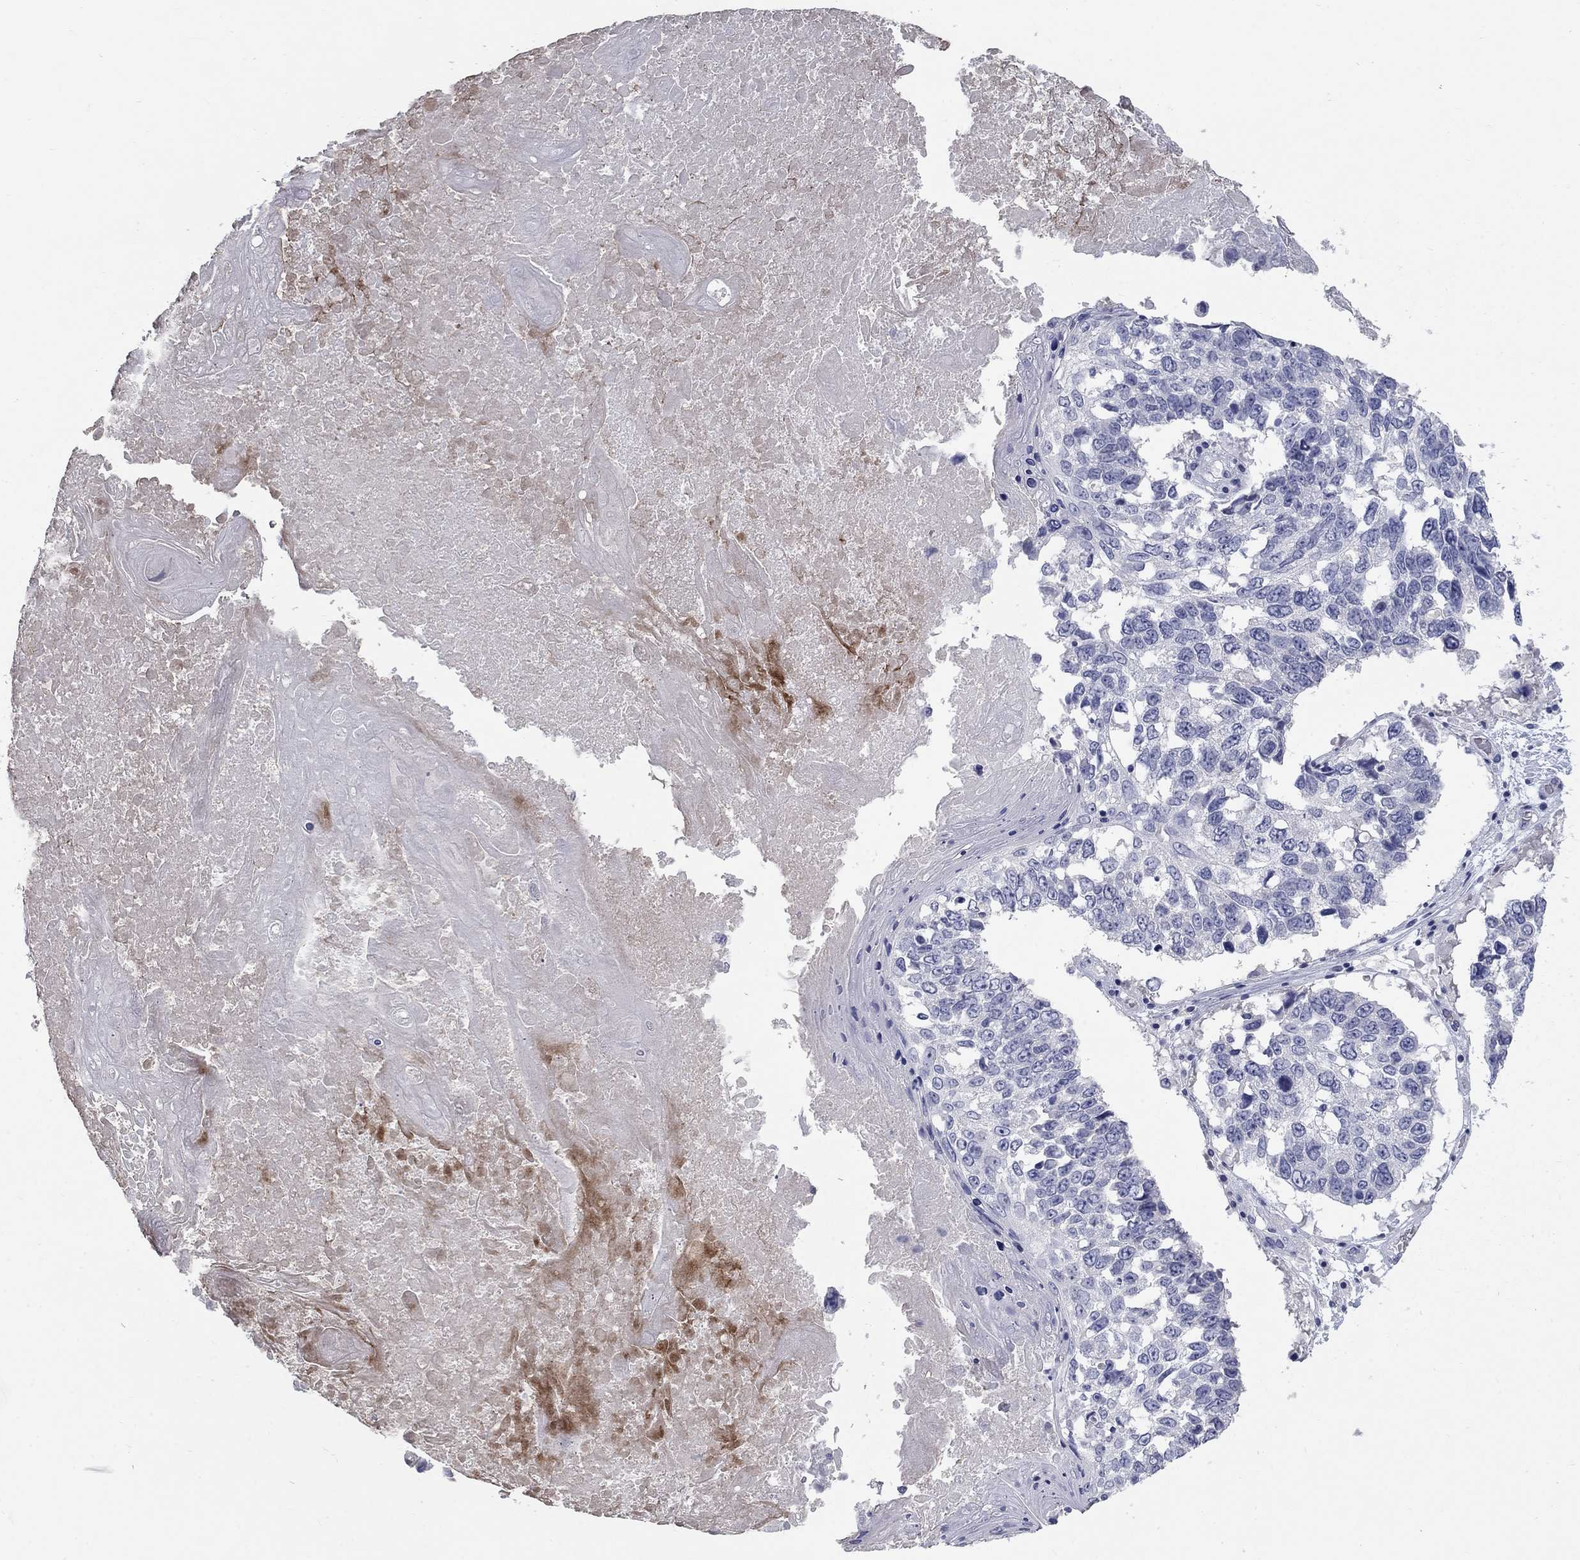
{"staining": {"intensity": "negative", "quantity": "none", "location": "none"}, "tissue": "lung cancer", "cell_type": "Tumor cells", "image_type": "cancer", "snomed": [{"axis": "morphology", "description": "Squamous cell carcinoma, NOS"}, {"axis": "topography", "description": "Lung"}], "caption": "There is no significant expression in tumor cells of lung cancer.", "gene": "PTH1R", "patient": {"sex": "male", "age": 82}}